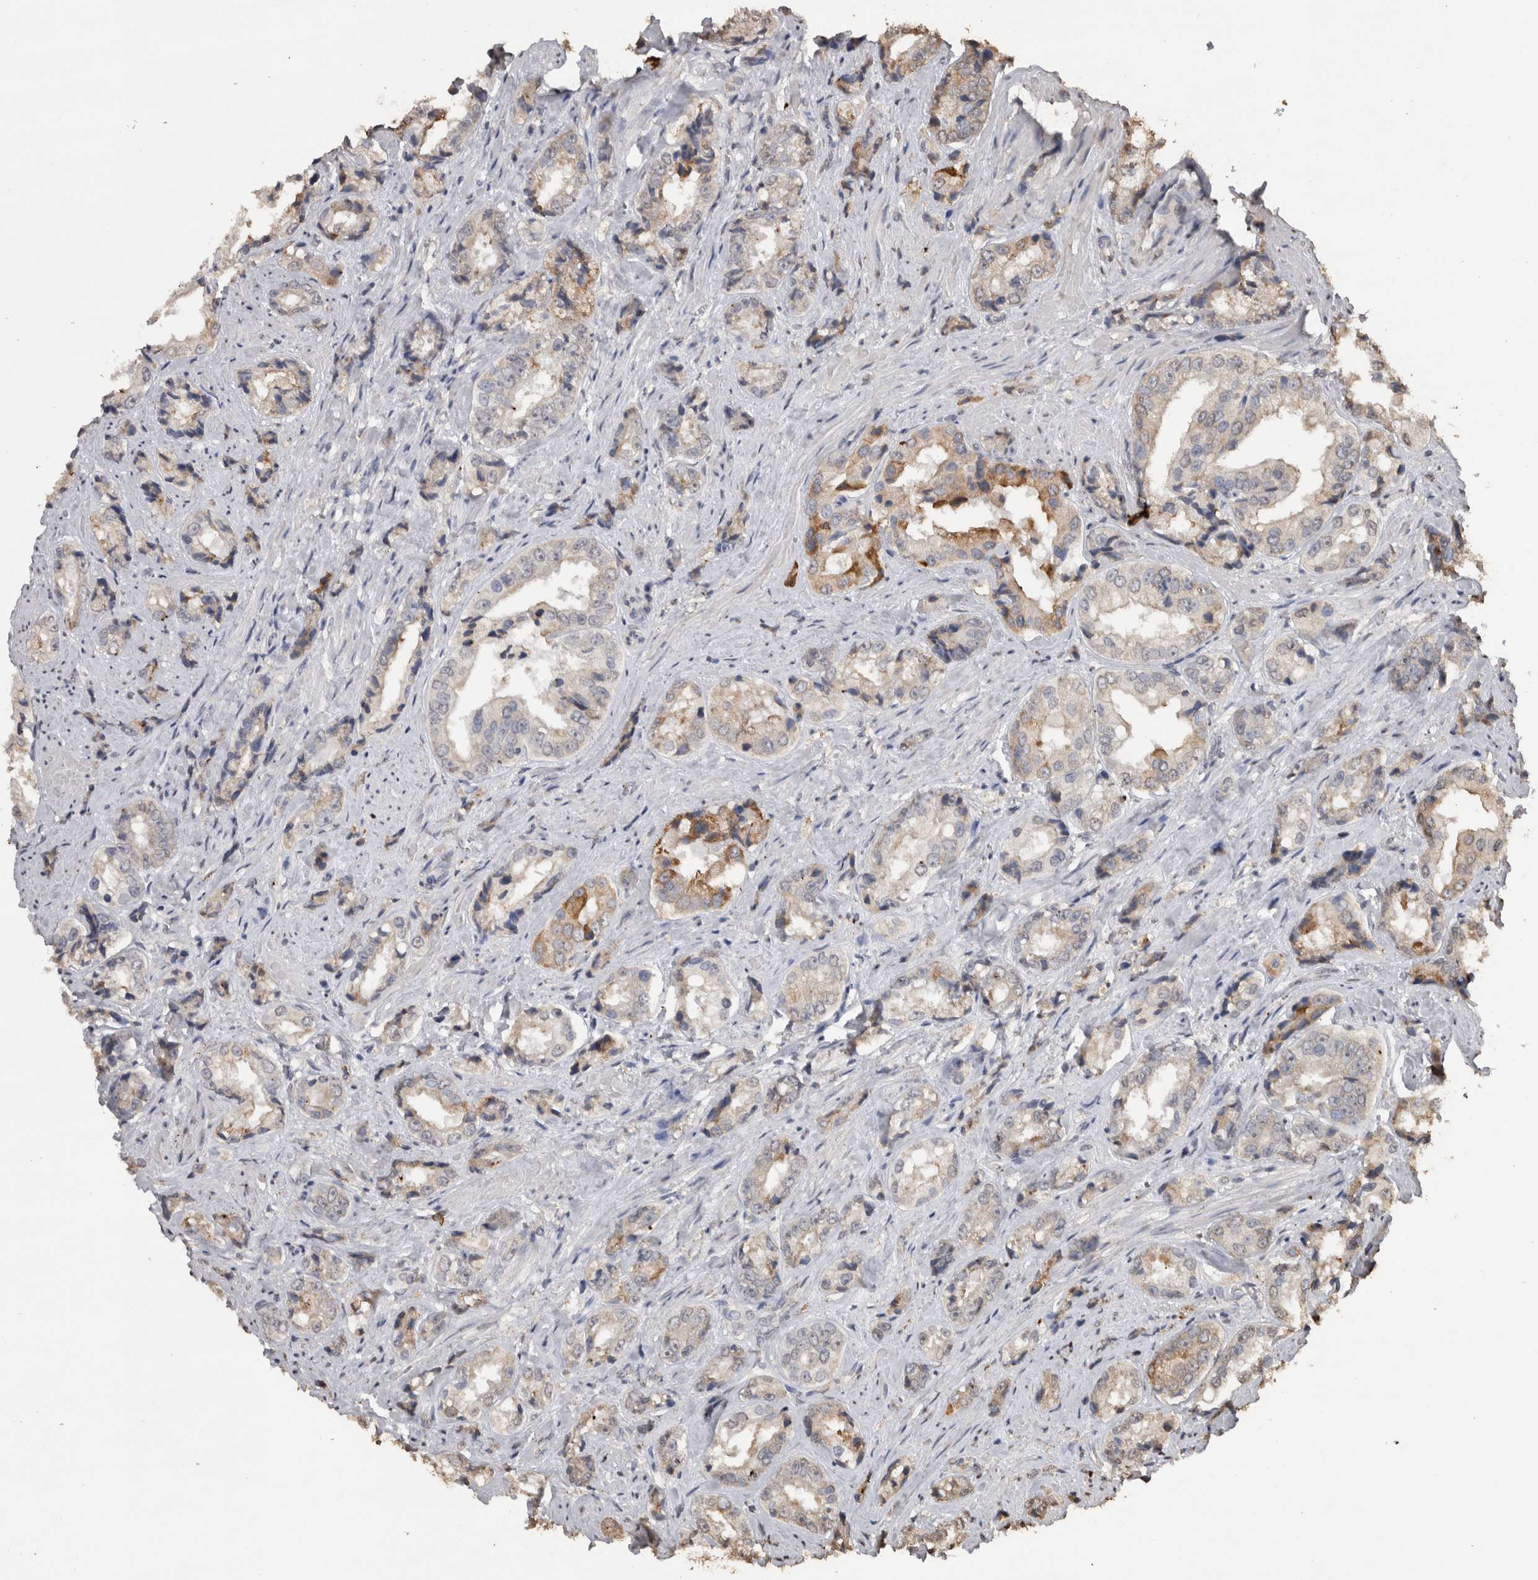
{"staining": {"intensity": "moderate", "quantity": "<25%", "location": "cytoplasmic/membranous"}, "tissue": "prostate cancer", "cell_type": "Tumor cells", "image_type": "cancer", "snomed": [{"axis": "morphology", "description": "Adenocarcinoma, High grade"}, {"axis": "topography", "description": "Prostate"}], "caption": "Immunohistochemical staining of high-grade adenocarcinoma (prostate) shows moderate cytoplasmic/membranous protein positivity in approximately <25% of tumor cells. (Brightfield microscopy of DAB IHC at high magnification).", "gene": "CRELD2", "patient": {"sex": "male", "age": 61}}